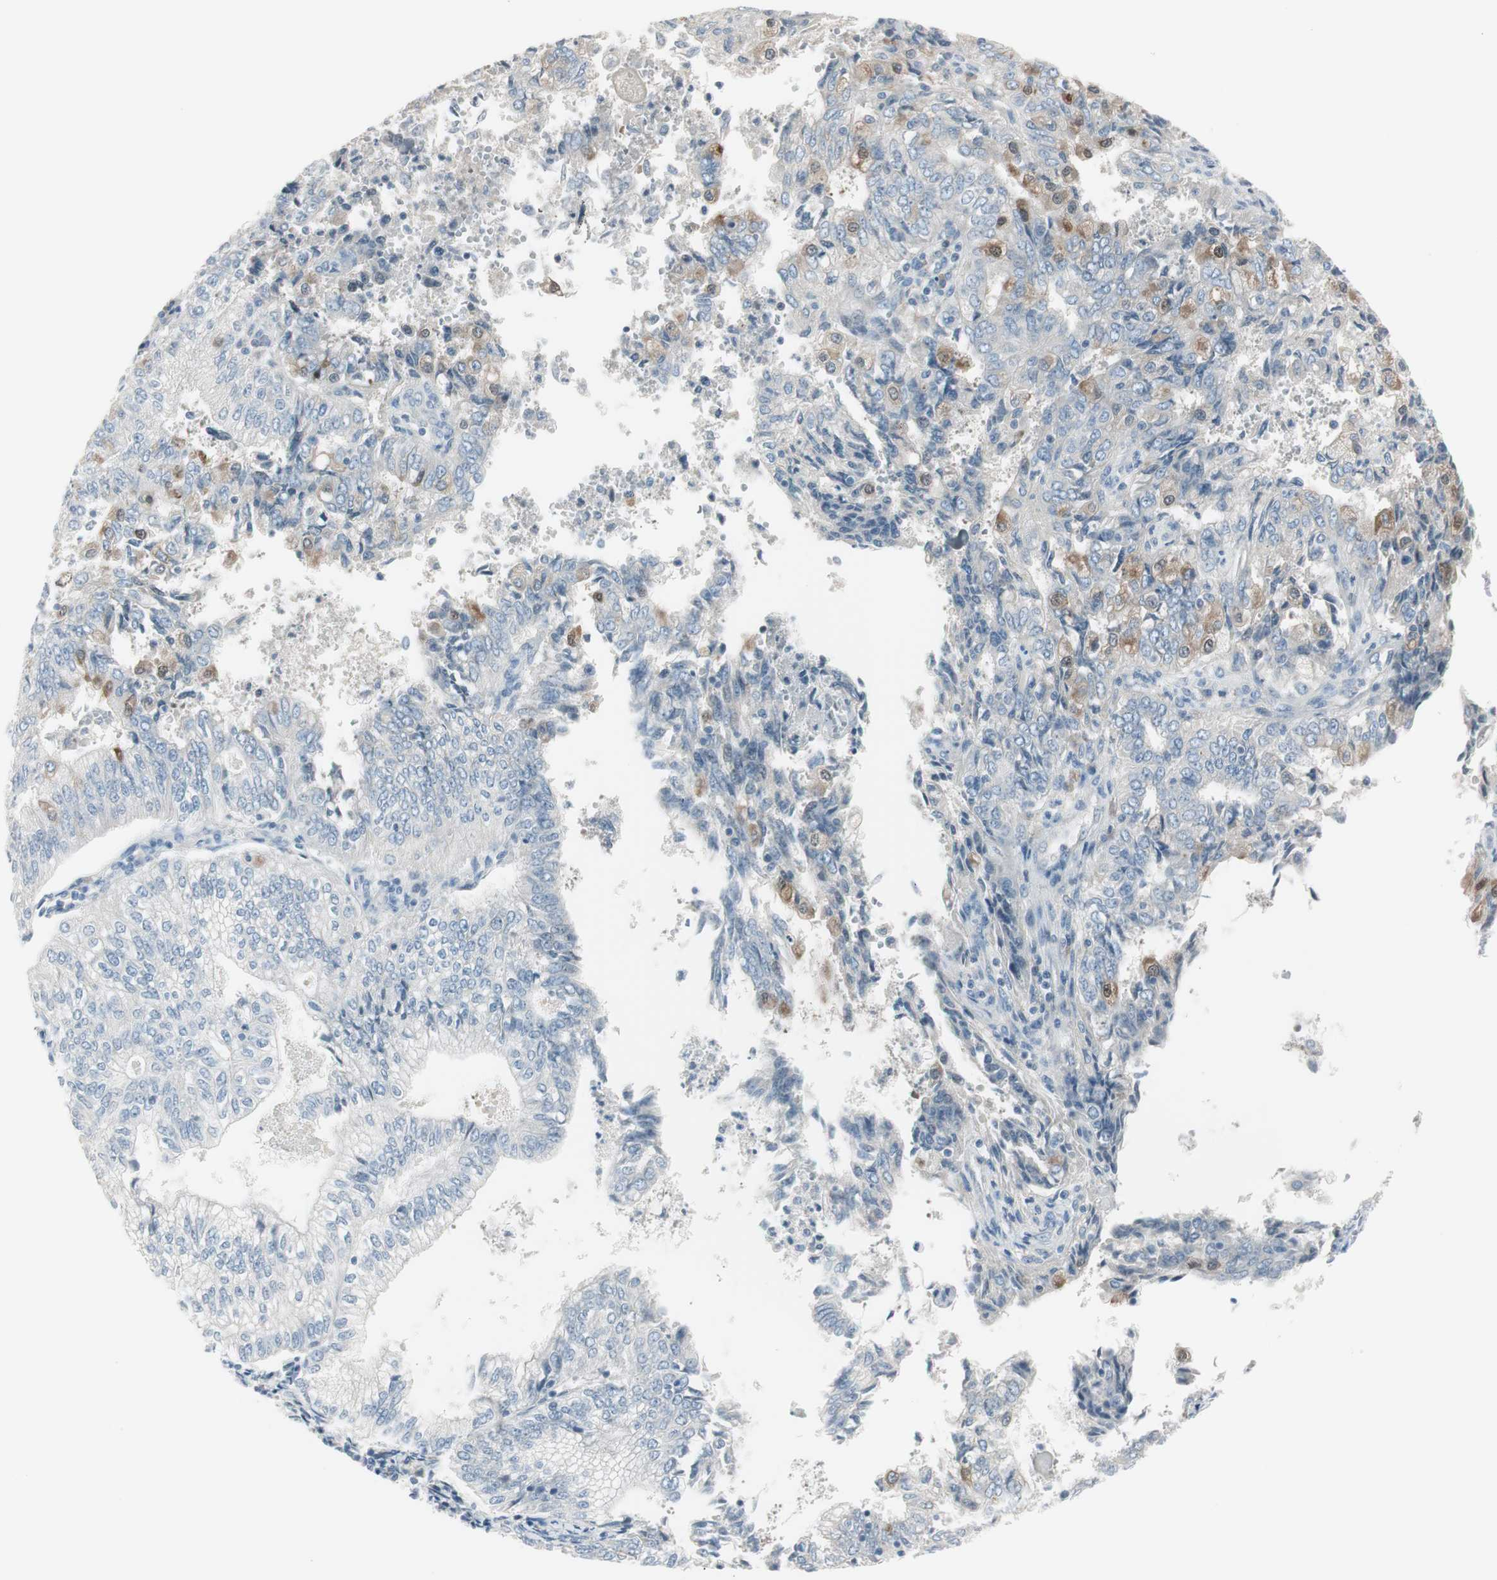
{"staining": {"intensity": "weak", "quantity": "<25%", "location": "cytoplasmic/membranous"}, "tissue": "endometrial cancer", "cell_type": "Tumor cells", "image_type": "cancer", "snomed": [{"axis": "morphology", "description": "Adenocarcinoma, NOS"}, {"axis": "topography", "description": "Endometrium"}], "caption": "Endometrial adenocarcinoma stained for a protein using immunohistochemistry (IHC) reveals no positivity tumor cells.", "gene": "MAPRE3", "patient": {"sex": "female", "age": 69}}